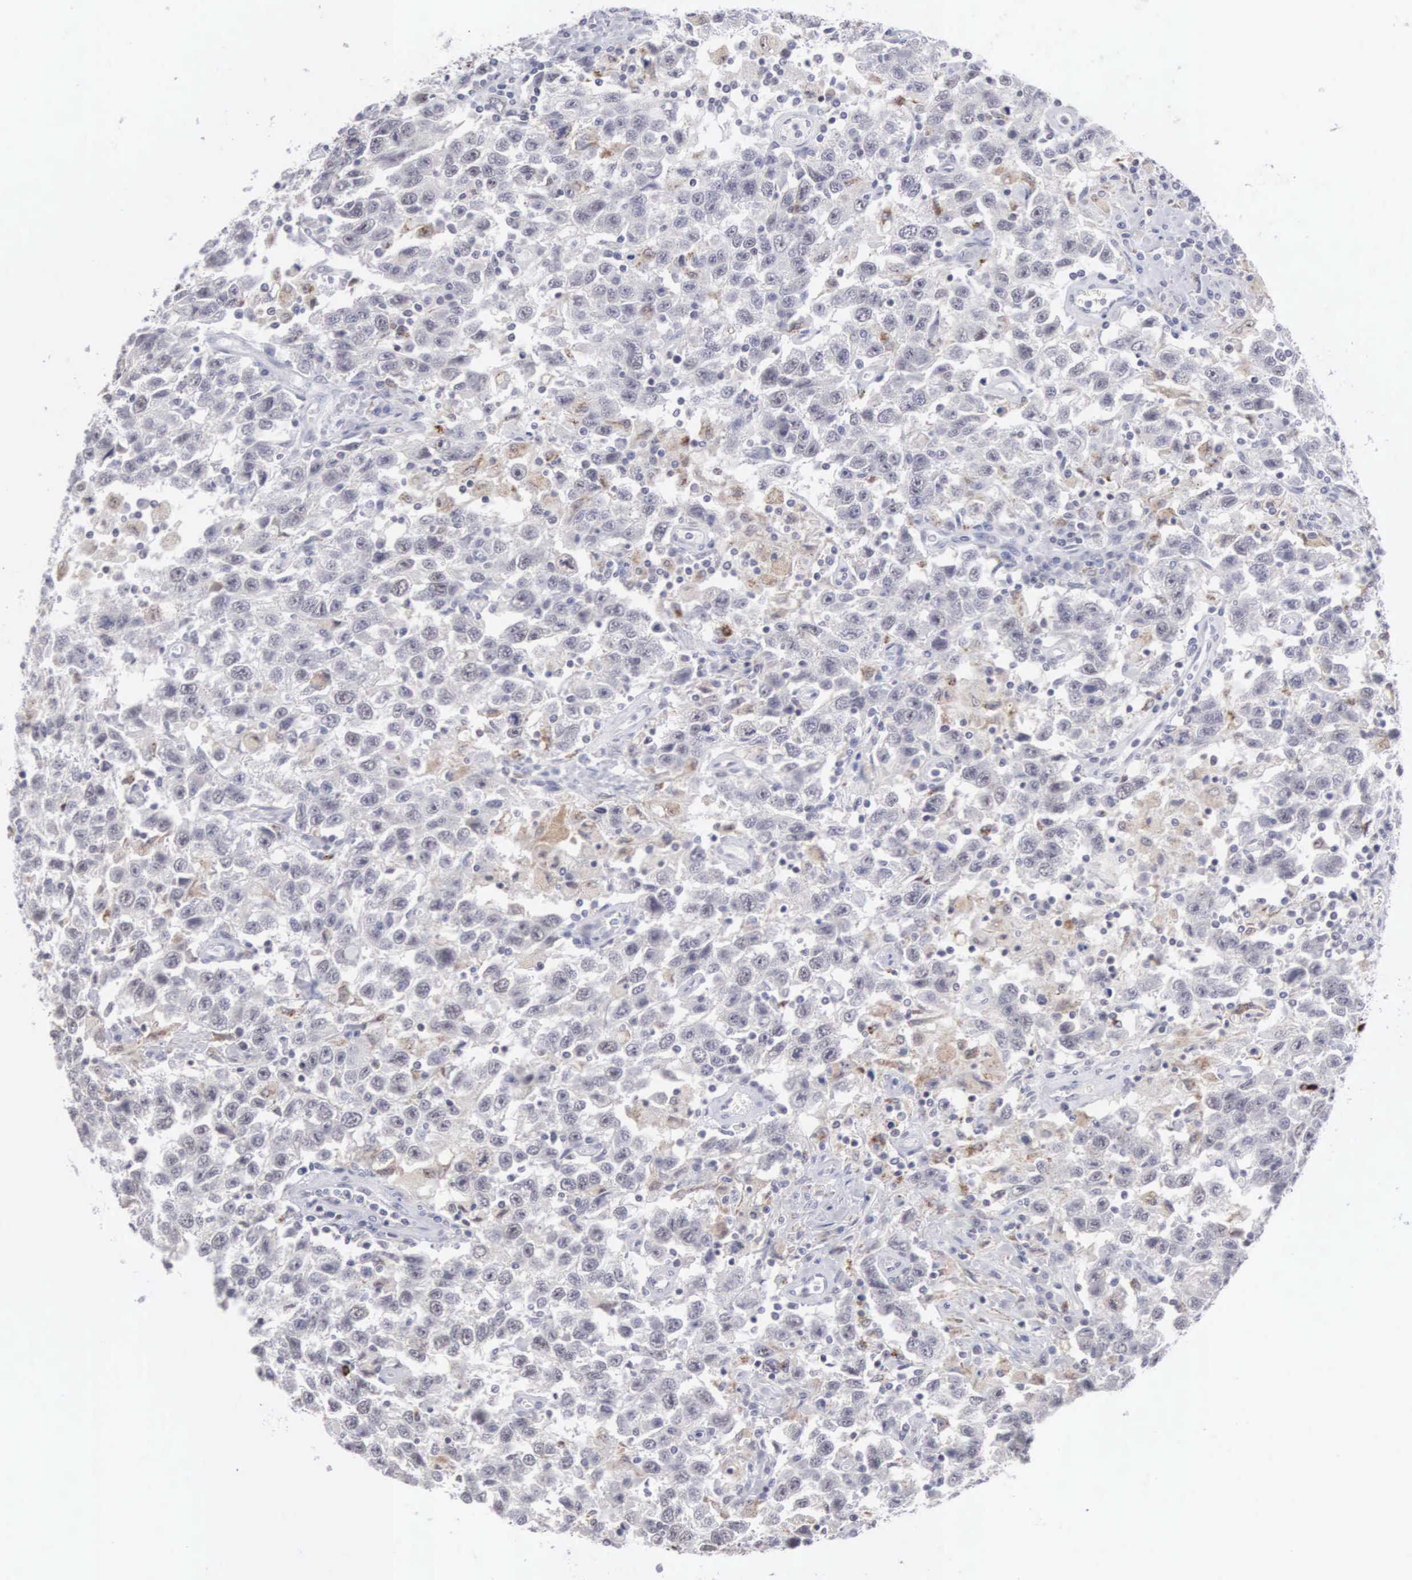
{"staining": {"intensity": "negative", "quantity": "none", "location": "none"}, "tissue": "testis cancer", "cell_type": "Tumor cells", "image_type": "cancer", "snomed": [{"axis": "morphology", "description": "Seminoma, NOS"}, {"axis": "topography", "description": "Testis"}], "caption": "Tumor cells show no significant staining in seminoma (testis).", "gene": "MNAT1", "patient": {"sex": "male", "age": 41}}